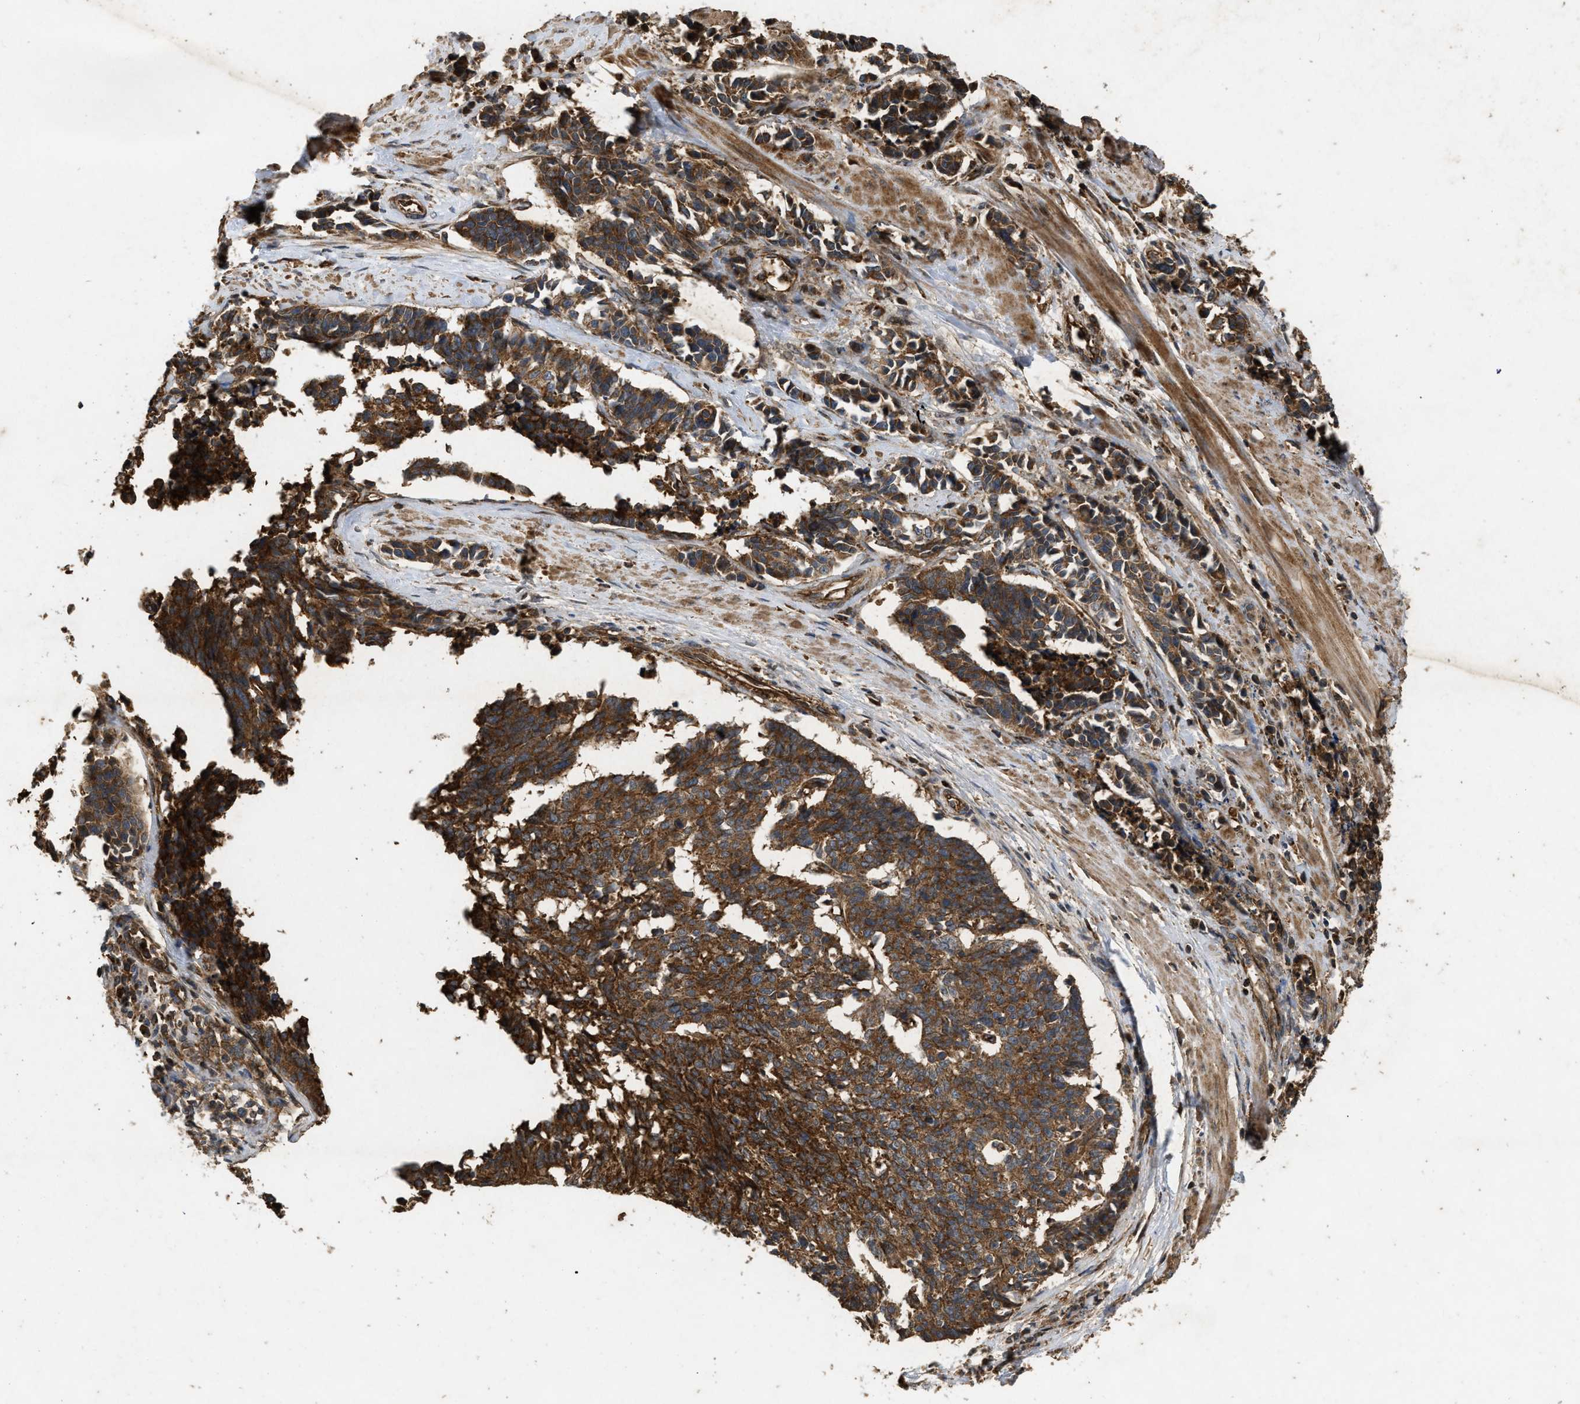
{"staining": {"intensity": "strong", "quantity": ">75%", "location": "cytoplasmic/membranous"}, "tissue": "cervical cancer", "cell_type": "Tumor cells", "image_type": "cancer", "snomed": [{"axis": "morphology", "description": "Squamous cell carcinoma, NOS"}, {"axis": "topography", "description": "Cervix"}], "caption": "A high amount of strong cytoplasmic/membranous expression is seen in approximately >75% of tumor cells in cervical squamous cell carcinoma tissue.", "gene": "GNB4", "patient": {"sex": "female", "age": 35}}